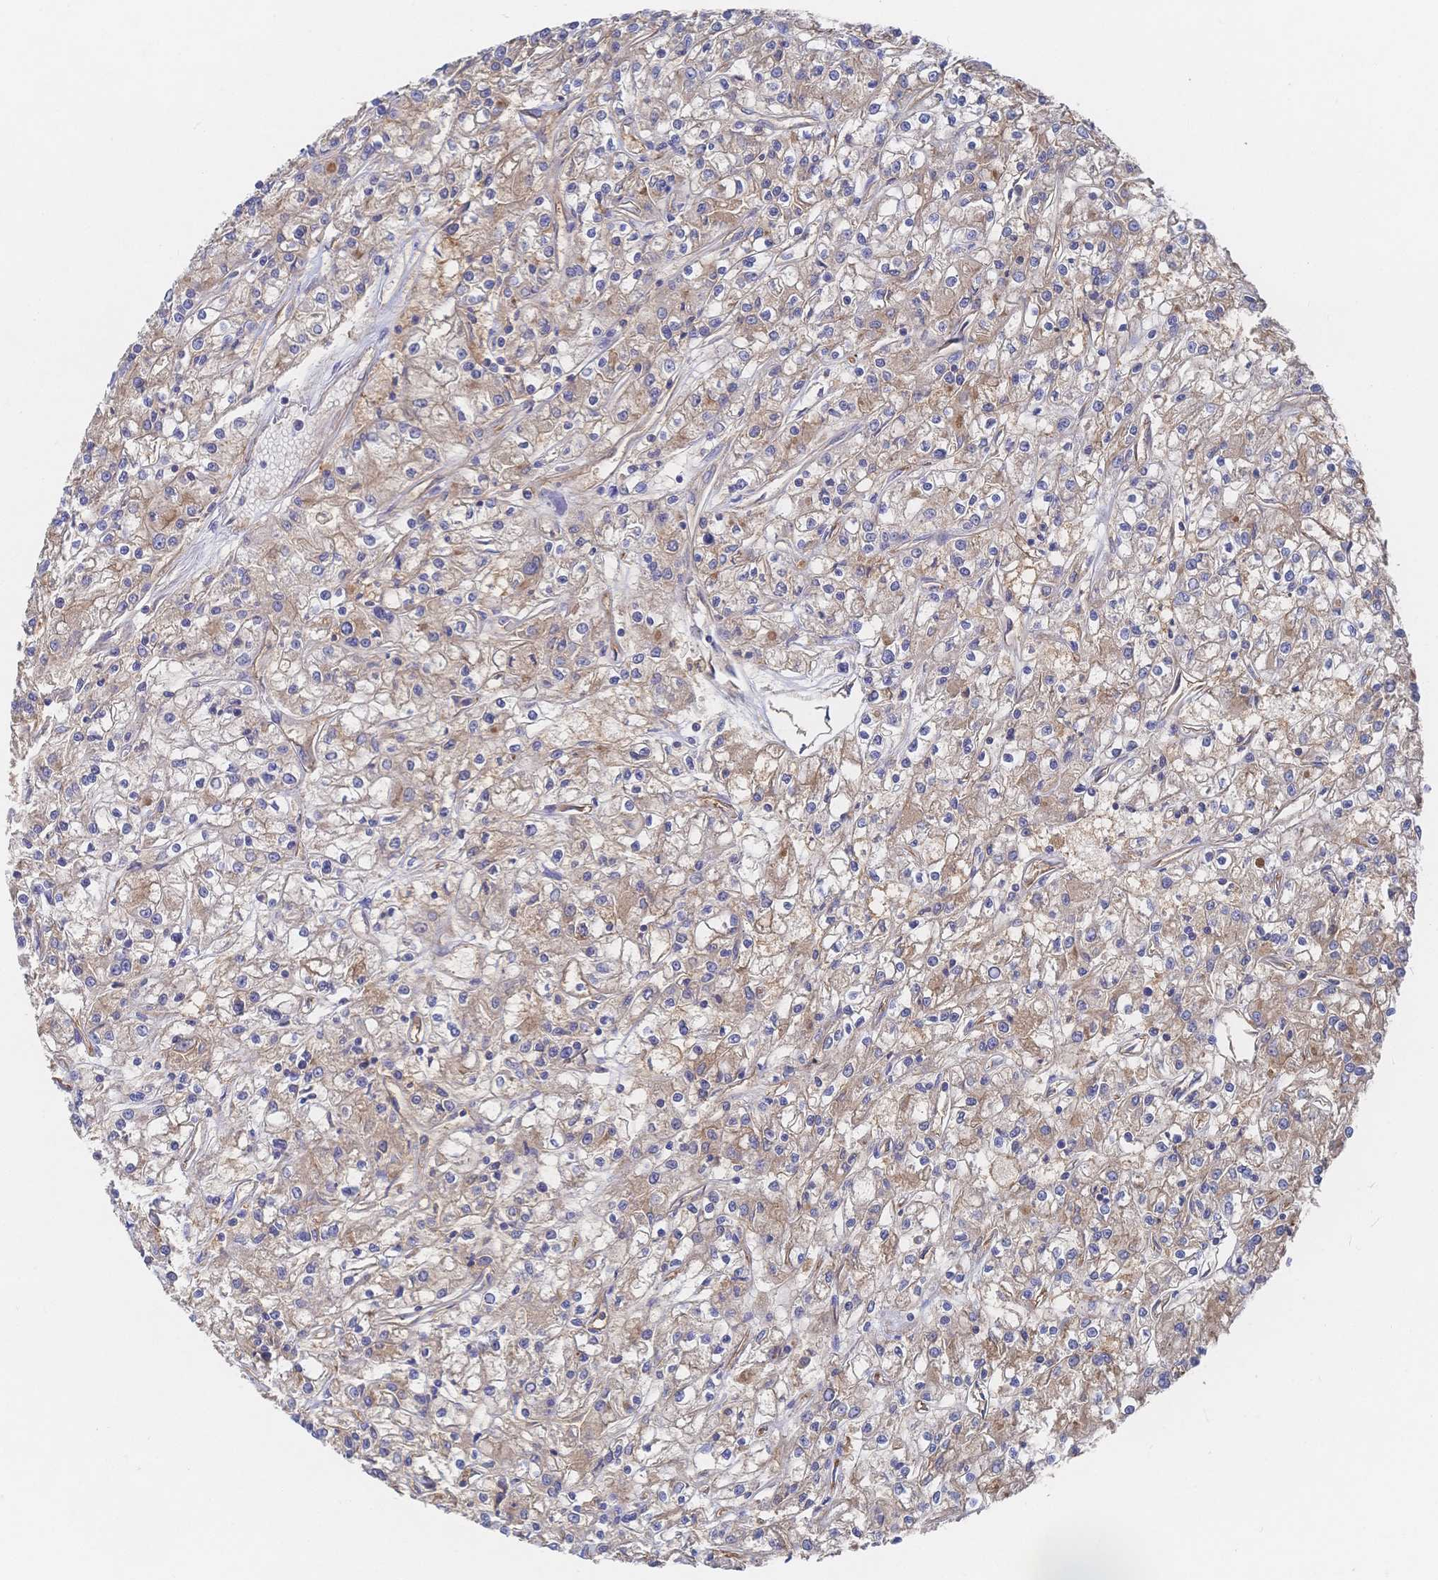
{"staining": {"intensity": "moderate", "quantity": ">75%", "location": "cytoplasmic/membranous"}, "tissue": "renal cancer", "cell_type": "Tumor cells", "image_type": "cancer", "snomed": [{"axis": "morphology", "description": "Adenocarcinoma, NOS"}, {"axis": "topography", "description": "Kidney"}], "caption": "IHC (DAB) staining of adenocarcinoma (renal) demonstrates moderate cytoplasmic/membranous protein staining in about >75% of tumor cells.", "gene": "F11R", "patient": {"sex": "female", "age": 59}}